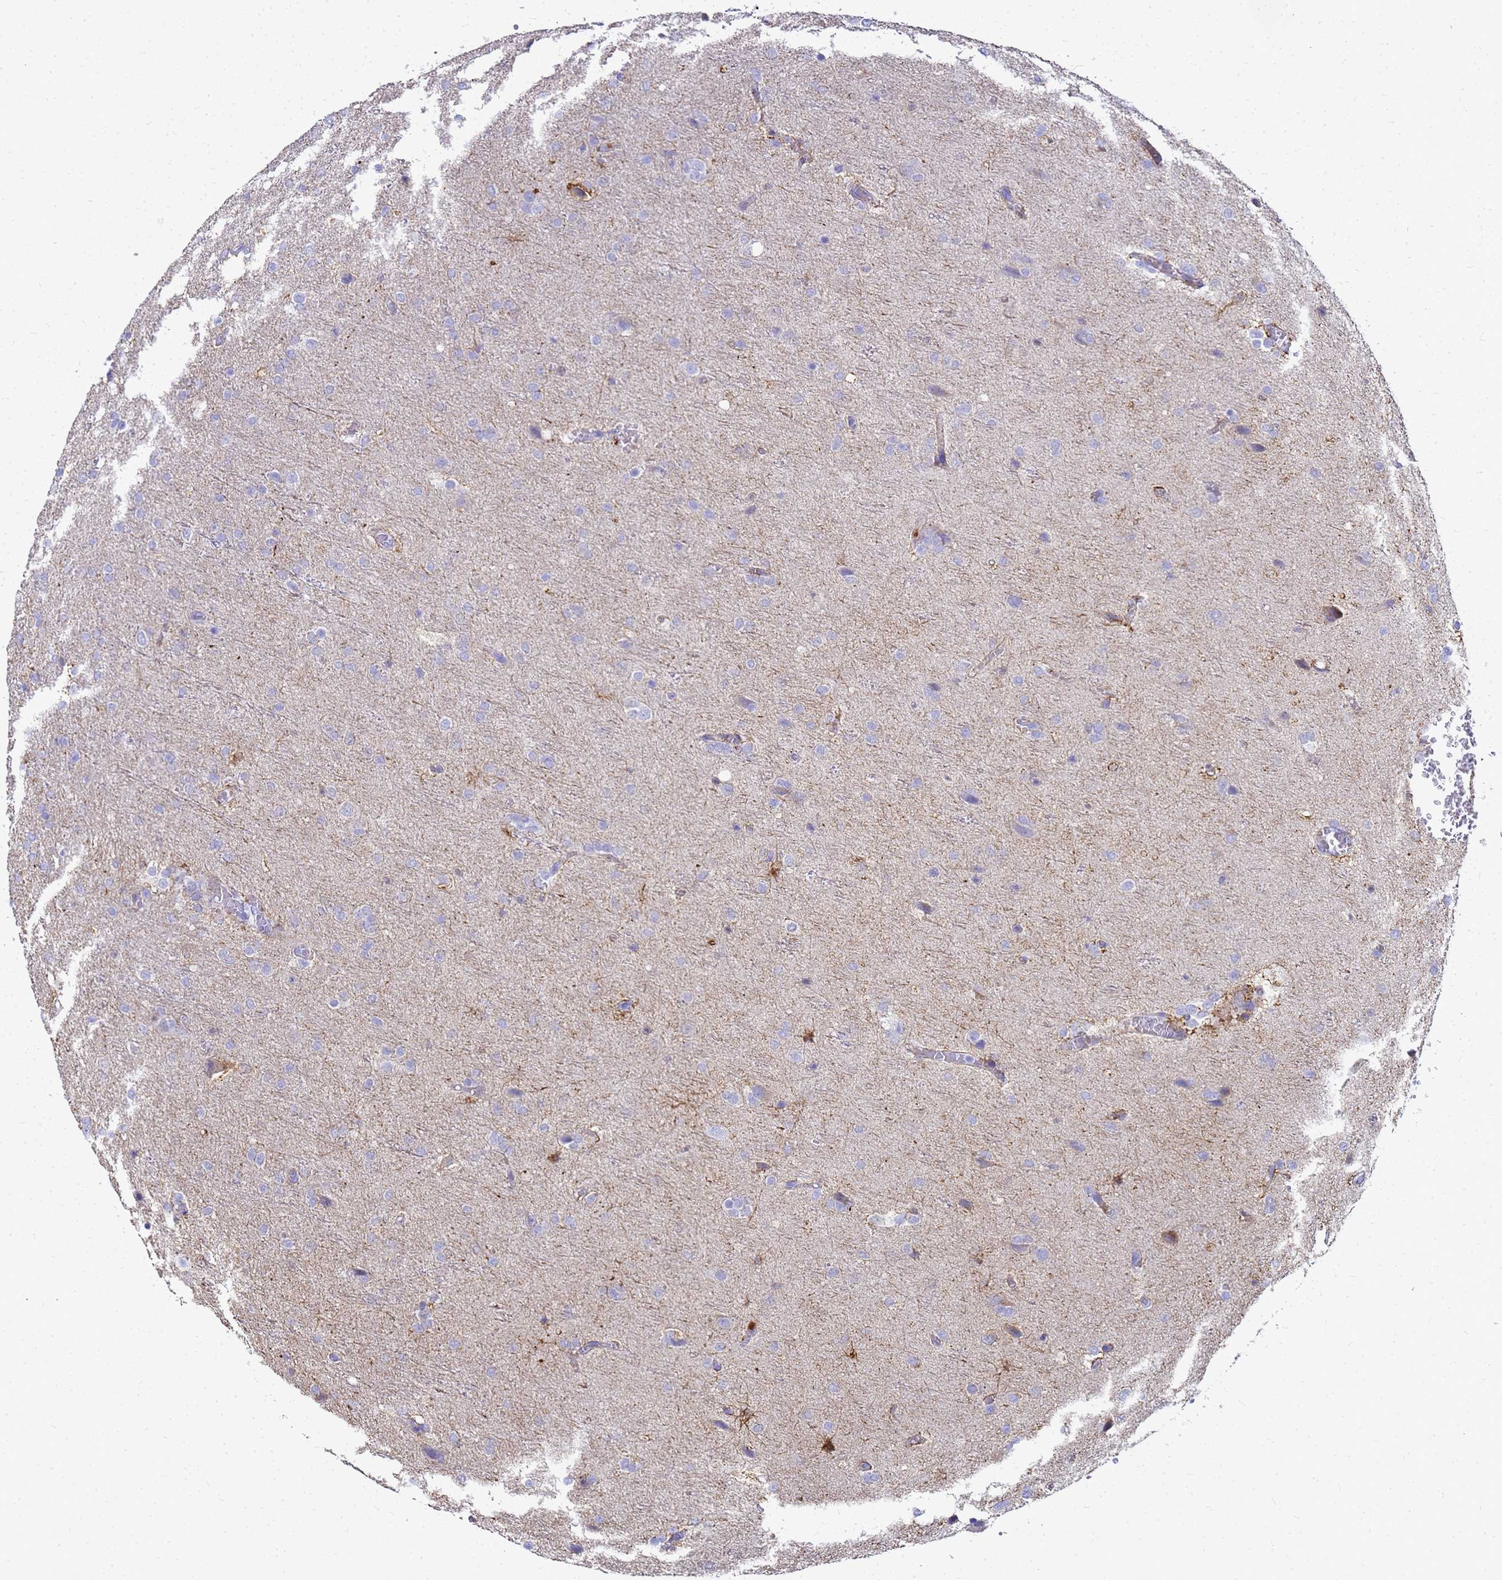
{"staining": {"intensity": "negative", "quantity": "none", "location": "none"}, "tissue": "glioma", "cell_type": "Tumor cells", "image_type": "cancer", "snomed": [{"axis": "morphology", "description": "Glioma, malignant, High grade"}, {"axis": "topography", "description": "Brain"}], "caption": "This is an immunohistochemistry (IHC) image of glioma. There is no expression in tumor cells.", "gene": "CKB", "patient": {"sex": "female", "age": 74}}